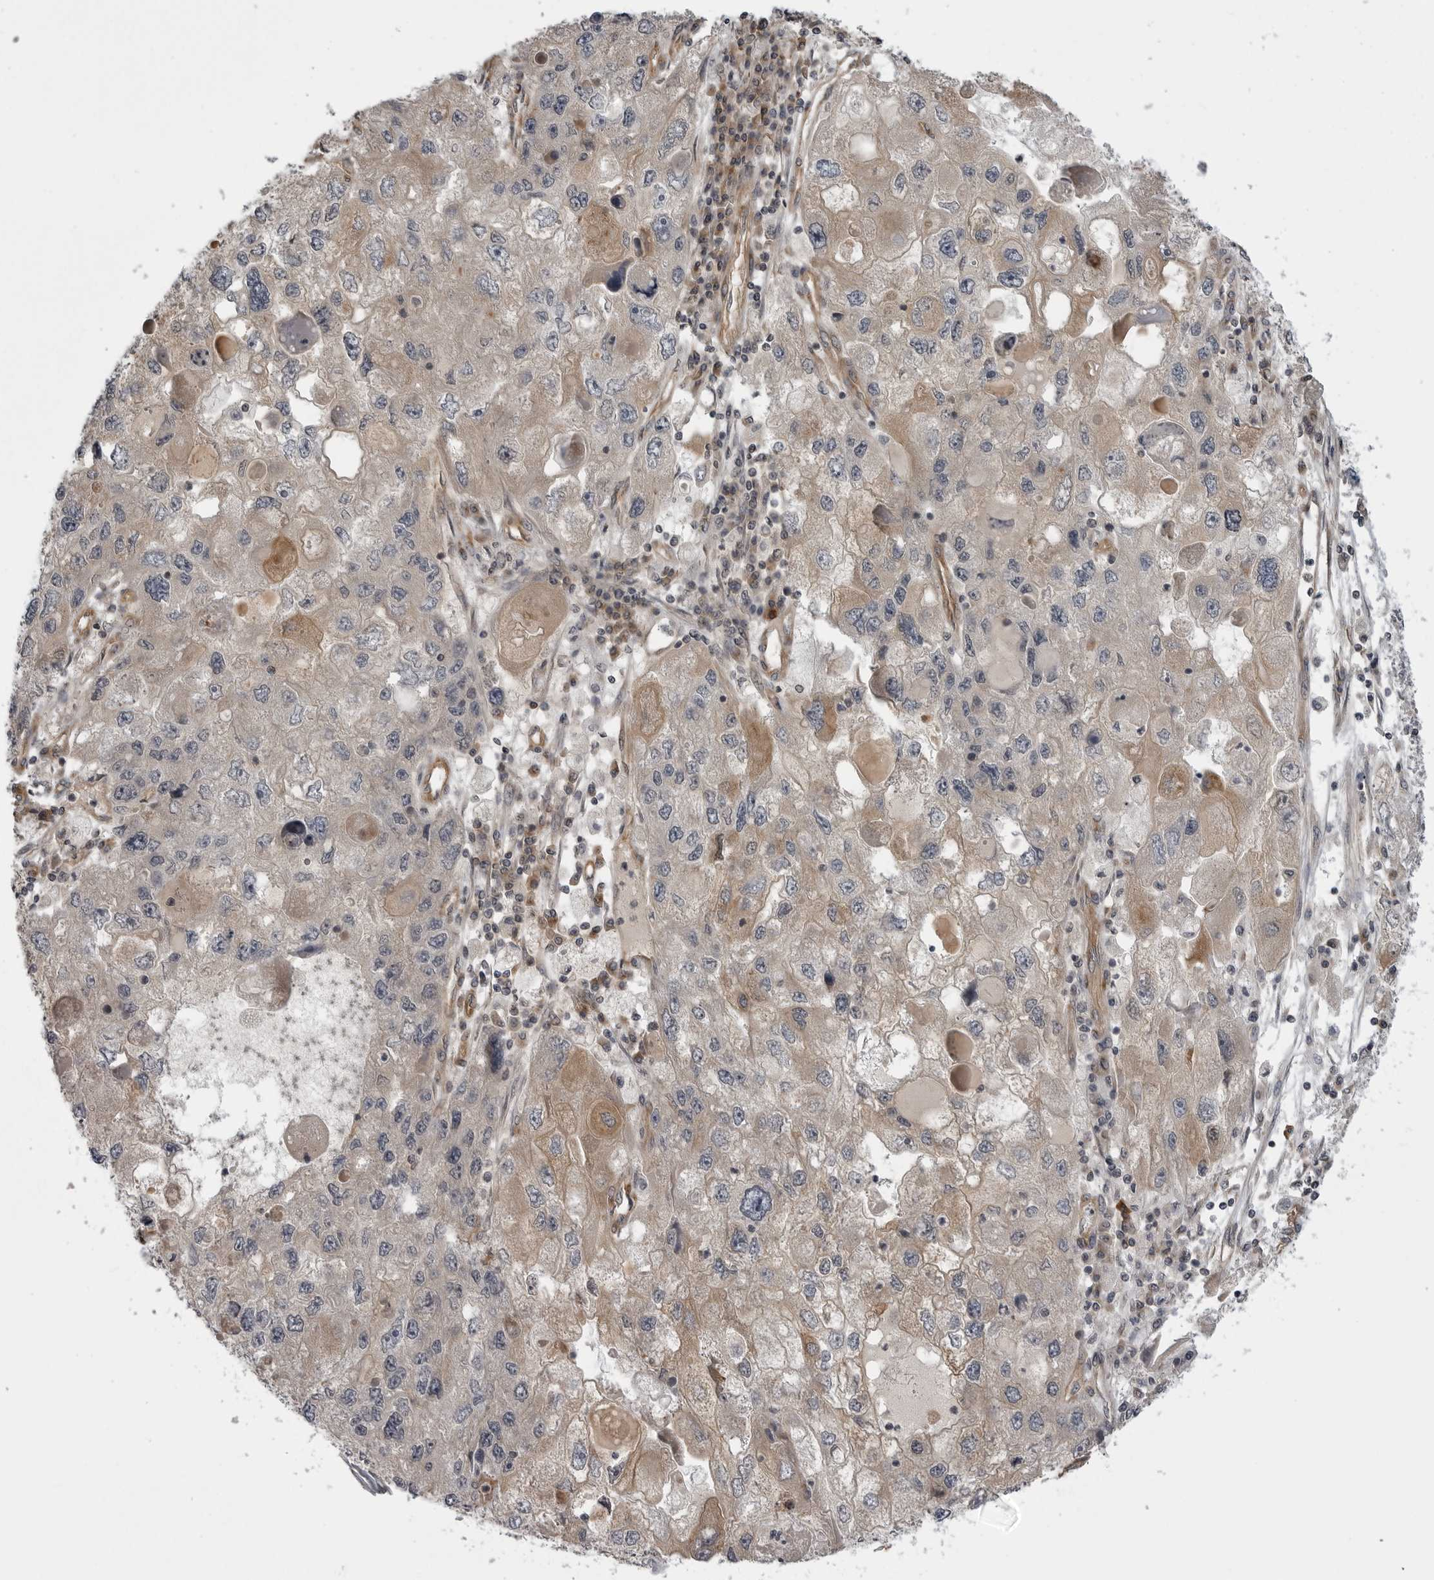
{"staining": {"intensity": "weak", "quantity": "25%-75%", "location": "cytoplasmic/membranous"}, "tissue": "endometrial cancer", "cell_type": "Tumor cells", "image_type": "cancer", "snomed": [{"axis": "morphology", "description": "Adenocarcinoma, NOS"}, {"axis": "topography", "description": "Endometrium"}], "caption": "Protein analysis of endometrial cancer (adenocarcinoma) tissue displays weak cytoplasmic/membranous positivity in about 25%-75% of tumor cells.", "gene": "LRRC45", "patient": {"sex": "female", "age": 49}}